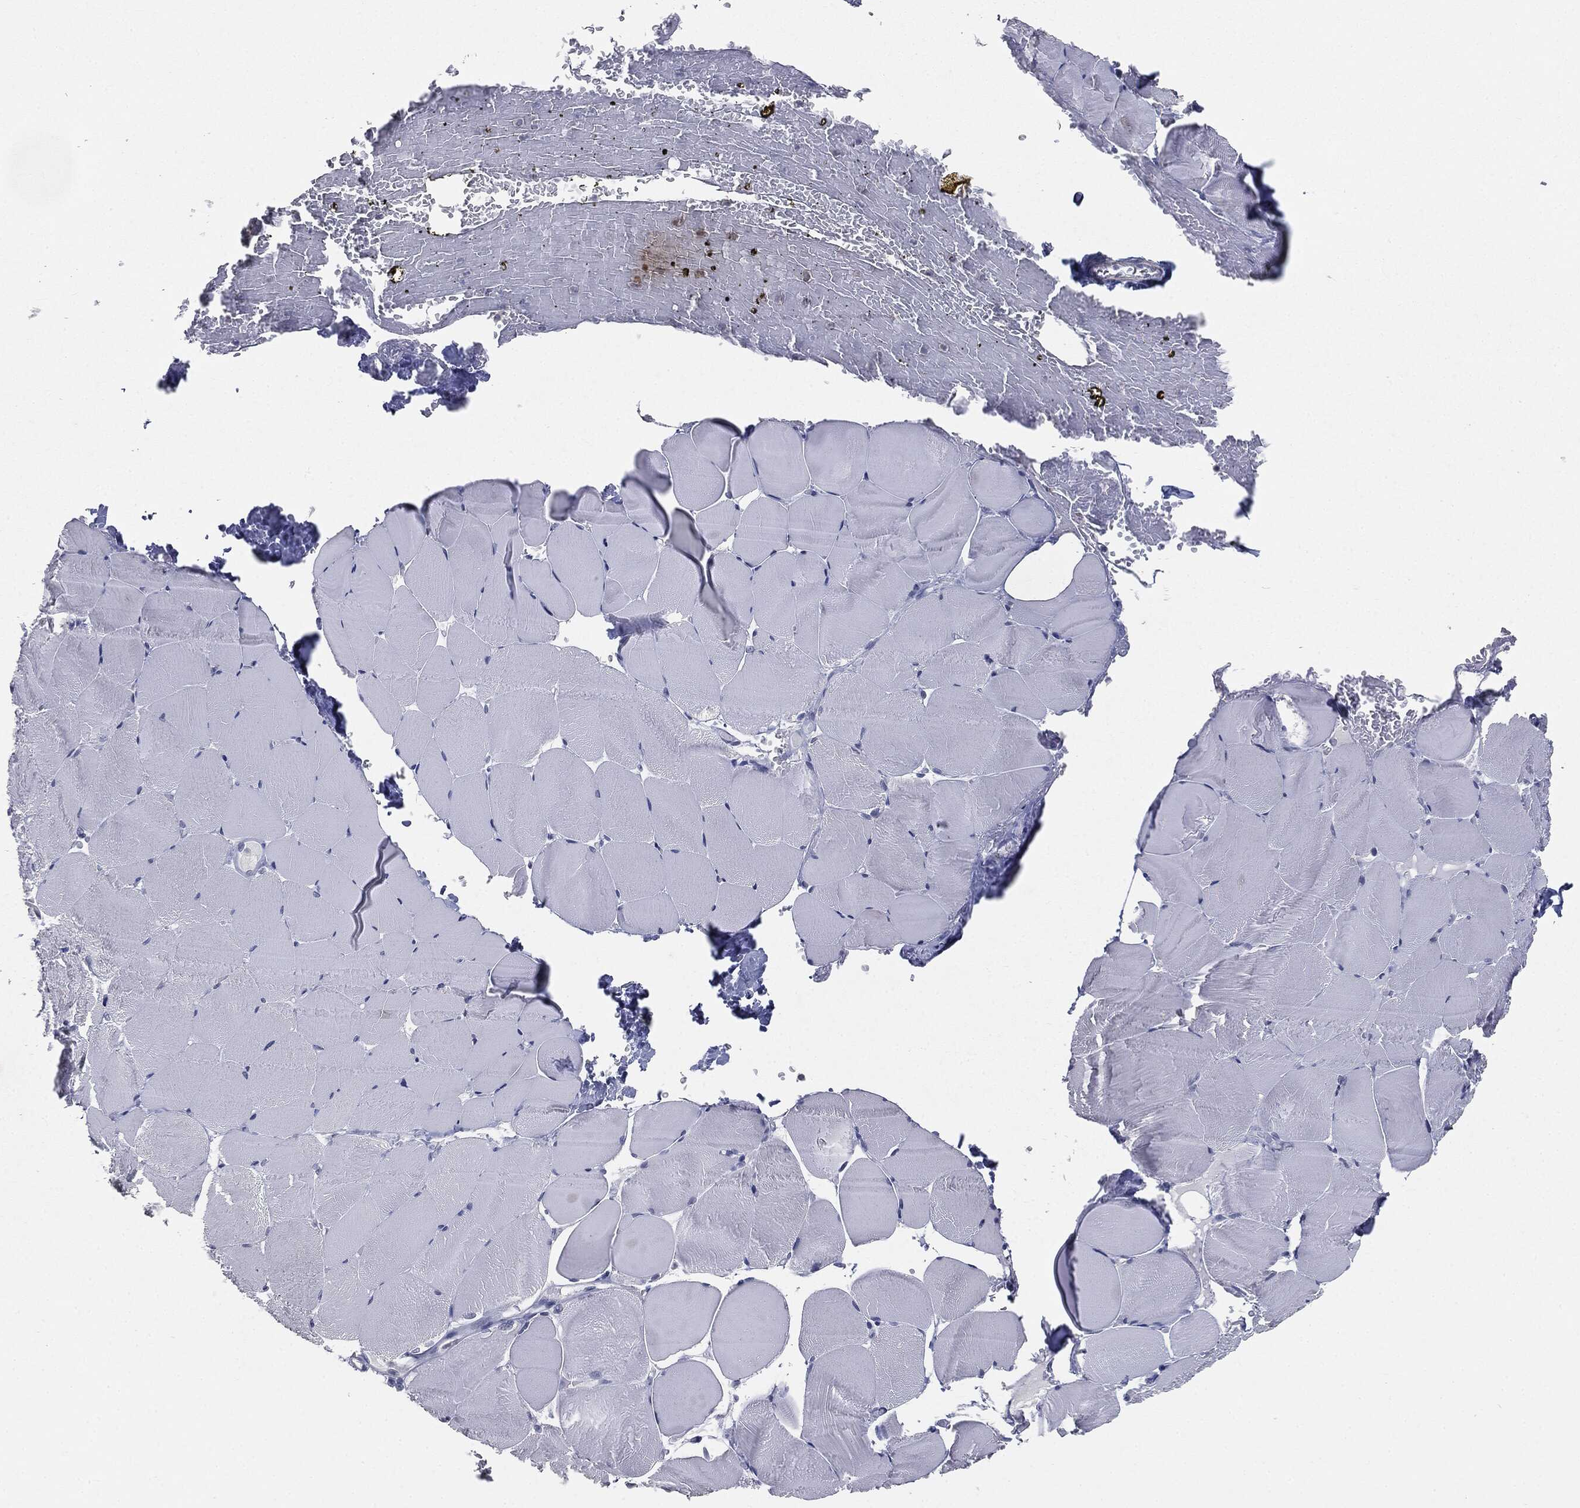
{"staining": {"intensity": "negative", "quantity": "none", "location": "none"}, "tissue": "skeletal muscle", "cell_type": "Myocytes", "image_type": "normal", "snomed": [{"axis": "morphology", "description": "Normal tissue, NOS"}, {"axis": "topography", "description": "Skeletal muscle"}], "caption": "High power microscopy photomicrograph of an immunohistochemistry micrograph of benign skeletal muscle, revealing no significant staining in myocytes. (DAB (3,3'-diaminobenzidine) IHC, high magnification).", "gene": "SLC2A2", "patient": {"sex": "female", "age": 37}}